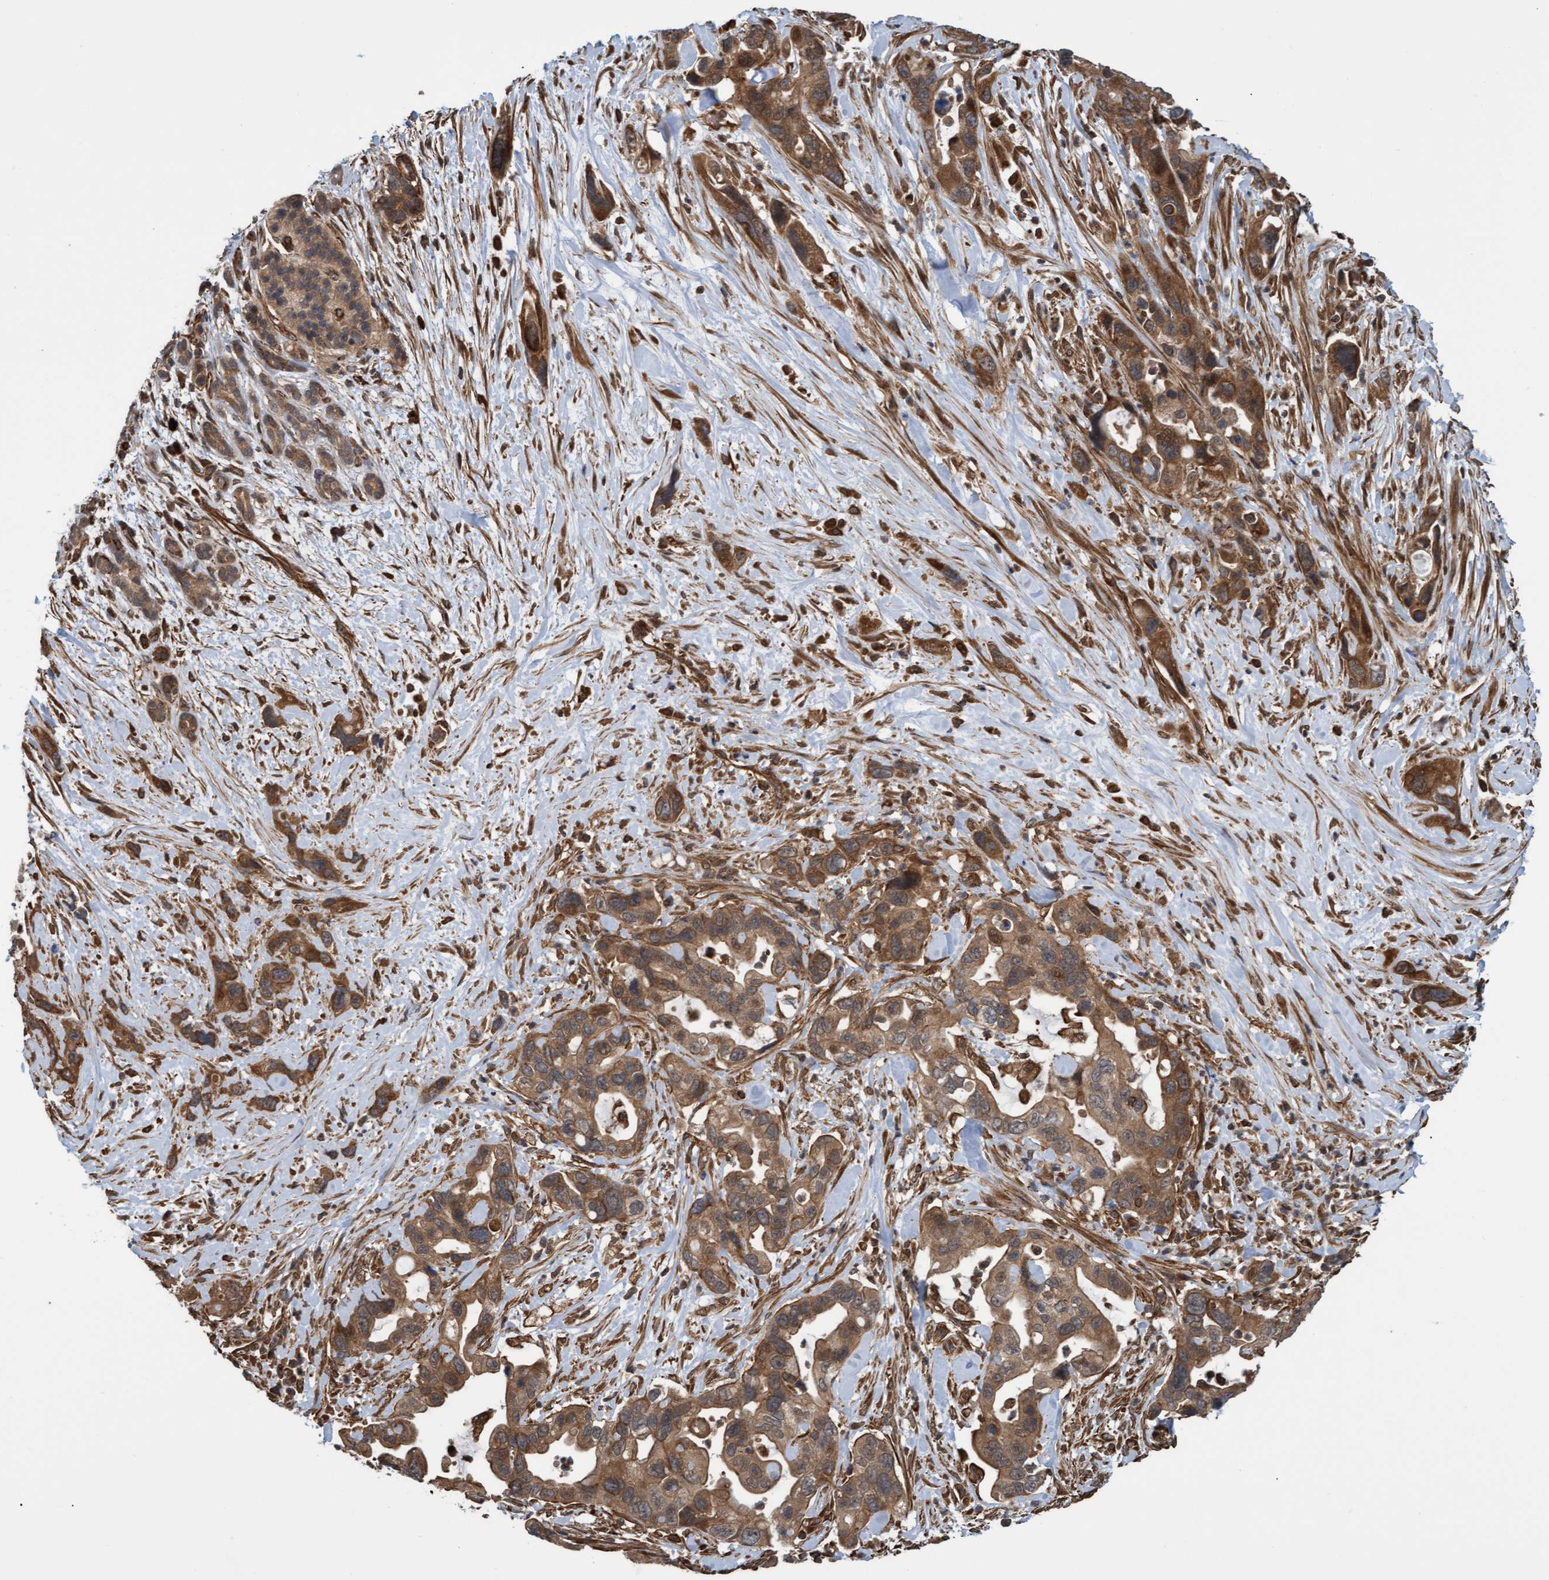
{"staining": {"intensity": "moderate", "quantity": ">75%", "location": "cytoplasmic/membranous"}, "tissue": "pancreatic cancer", "cell_type": "Tumor cells", "image_type": "cancer", "snomed": [{"axis": "morphology", "description": "Adenocarcinoma, NOS"}, {"axis": "topography", "description": "Pancreas"}], "caption": "Adenocarcinoma (pancreatic) stained with DAB (3,3'-diaminobenzidine) immunohistochemistry (IHC) exhibits medium levels of moderate cytoplasmic/membranous positivity in approximately >75% of tumor cells.", "gene": "TNFRSF10B", "patient": {"sex": "female", "age": 70}}